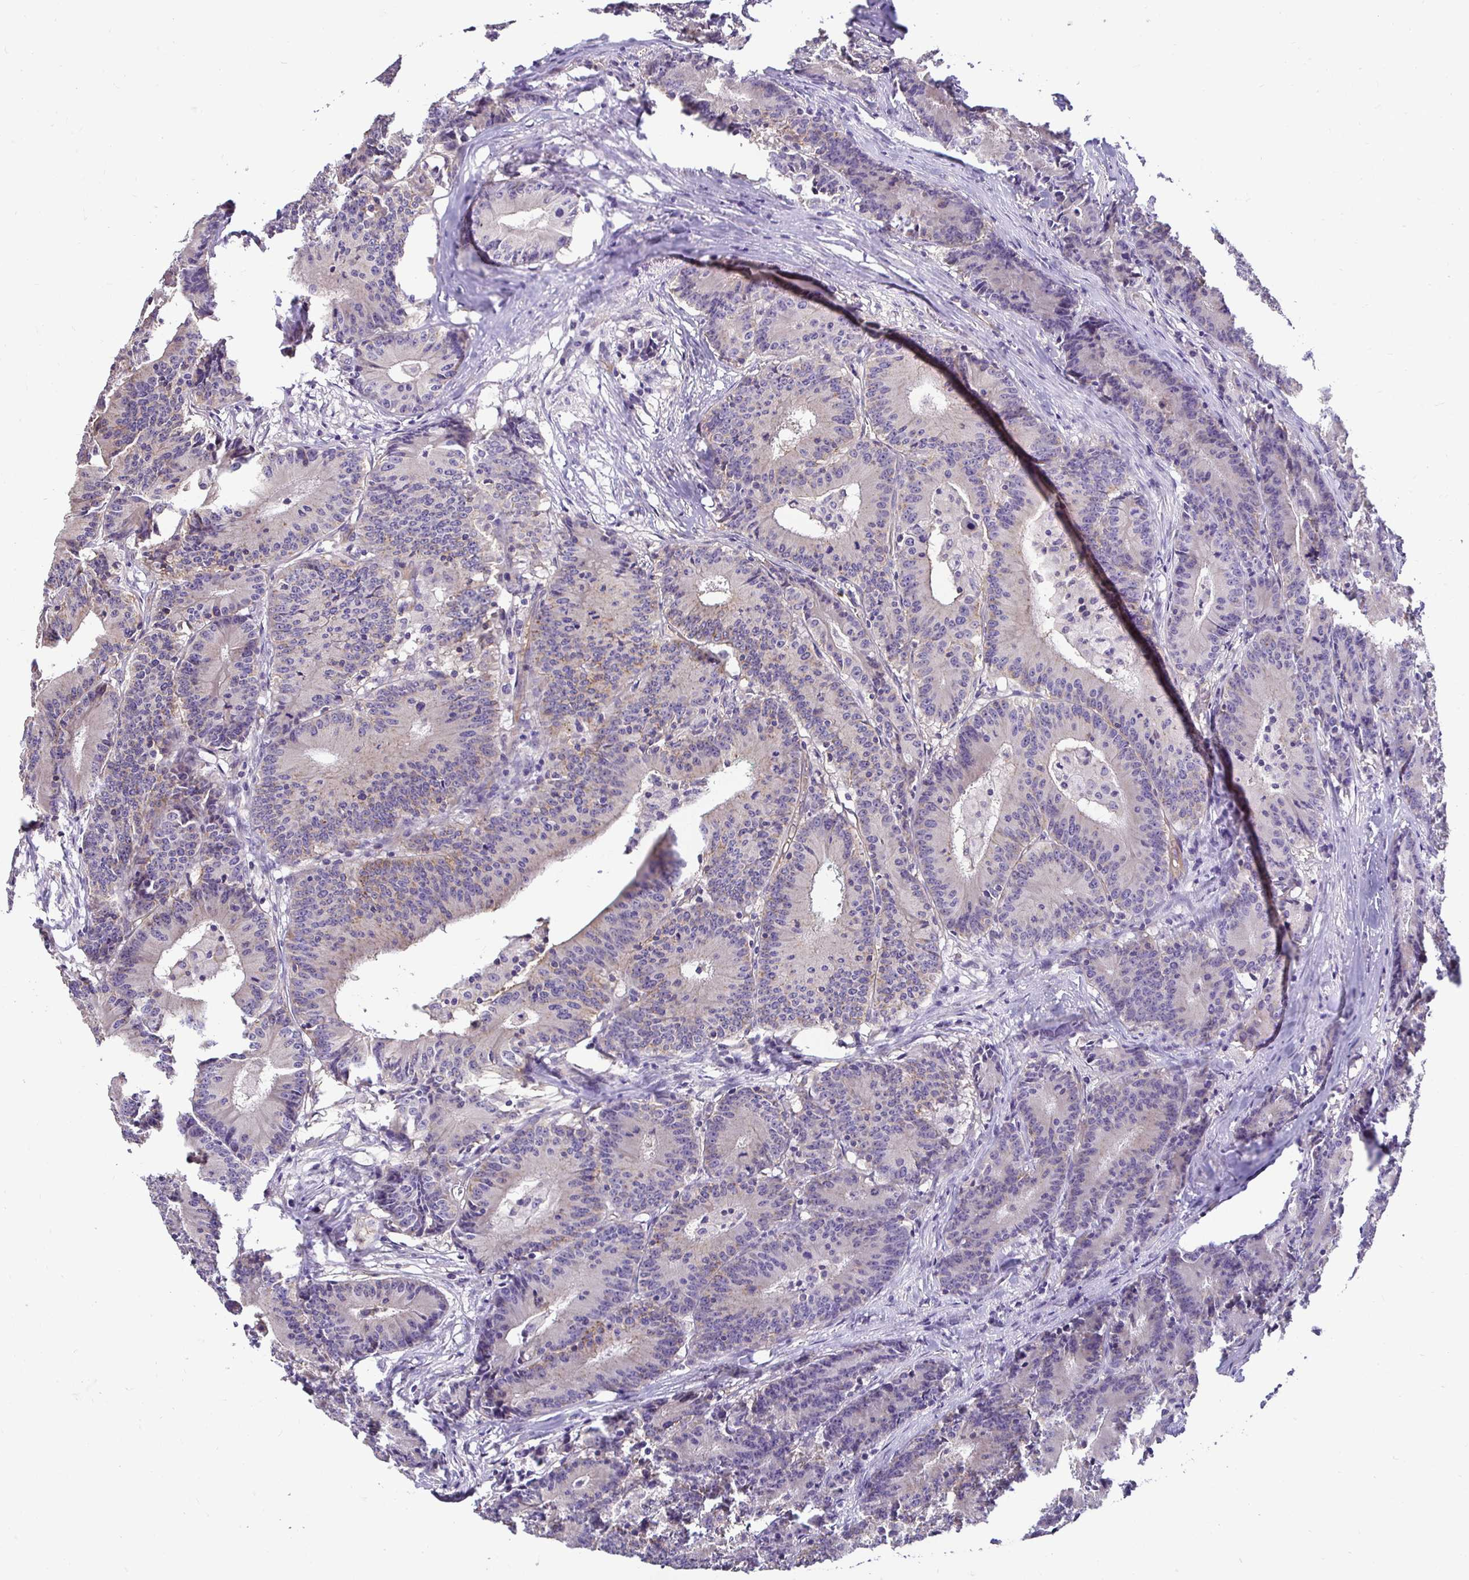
{"staining": {"intensity": "negative", "quantity": "none", "location": "none"}, "tissue": "colorectal cancer", "cell_type": "Tumor cells", "image_type": "cancer", "snomed": [{"axis": "morphology", "description": "Adenocarcinoma, NOS"}, {"axis": "topography", "description": "Colon"}], "caption": "High power microscopy image of an immunohistochemistry photomicrograph of colorectal cancer (adenocarcinoma), revealing no significant expression in tumor cells. (DAB (3,3'-diaminobenzidine) immunohistochemistry with hematoxylin counter stain).", "gene": "SLC9A1", "patient": {"sex": "female", "age": 78}}